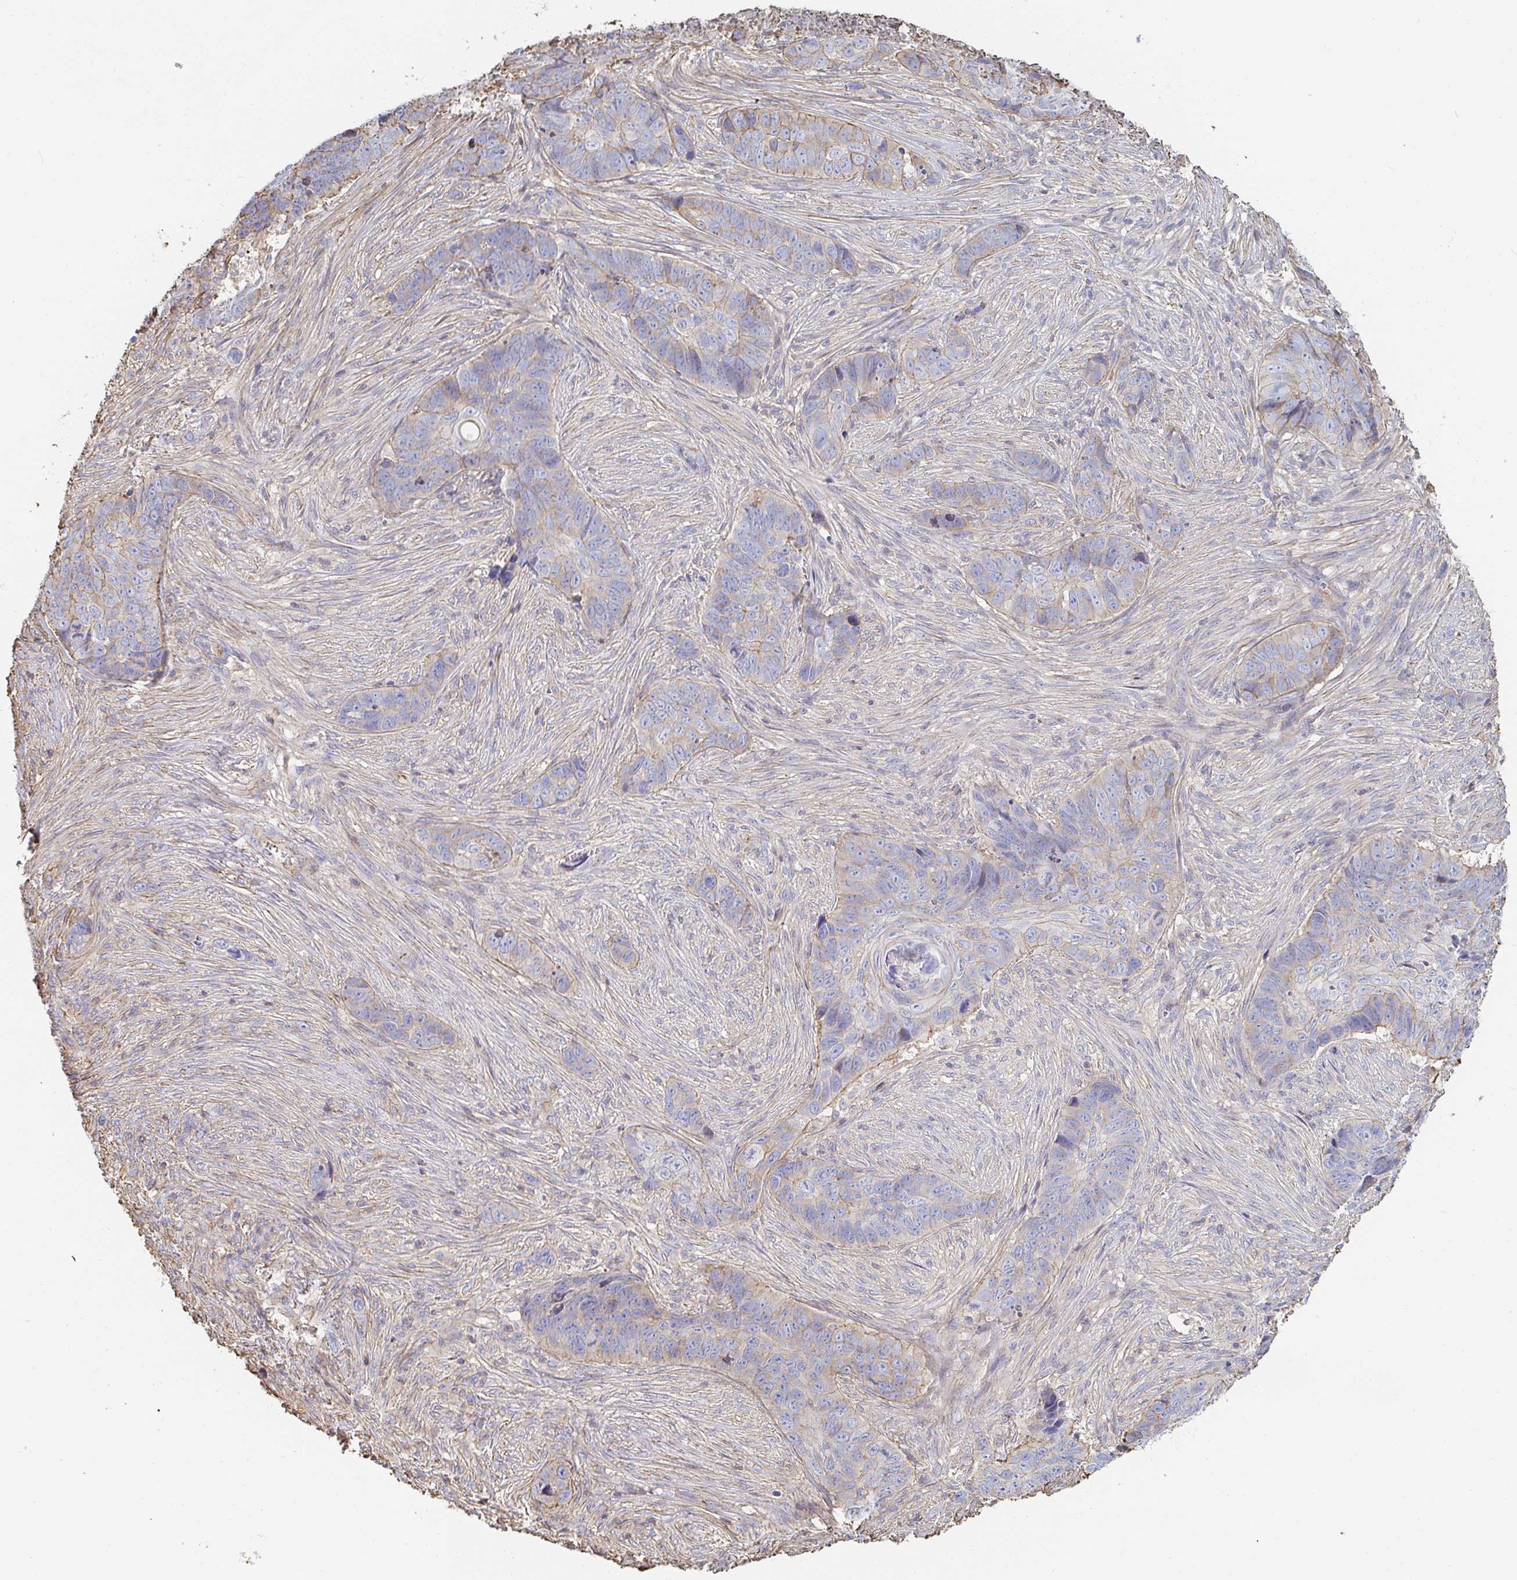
{"staining": {"intensity": "moderate", "quantity": "<25%", "location": "cytoplasmic/membranous"}, "tissue": "skin cancer", "cell_type": "Tumor cells", "image_type": "cancer", "snomed": [{"axis": "morphology", "description": "Basal cell carcinoma"}, {"axis": "topography", "description": "Skin"}], "caption": "Skin basal cell carcinoma stained with a brown dye reveals moderate cytoplasmic/membranous positive positivity in approximately <25% of tumor cells.", "gene": "PTPN14", "patient": {"sex": "female", "age": 82}}